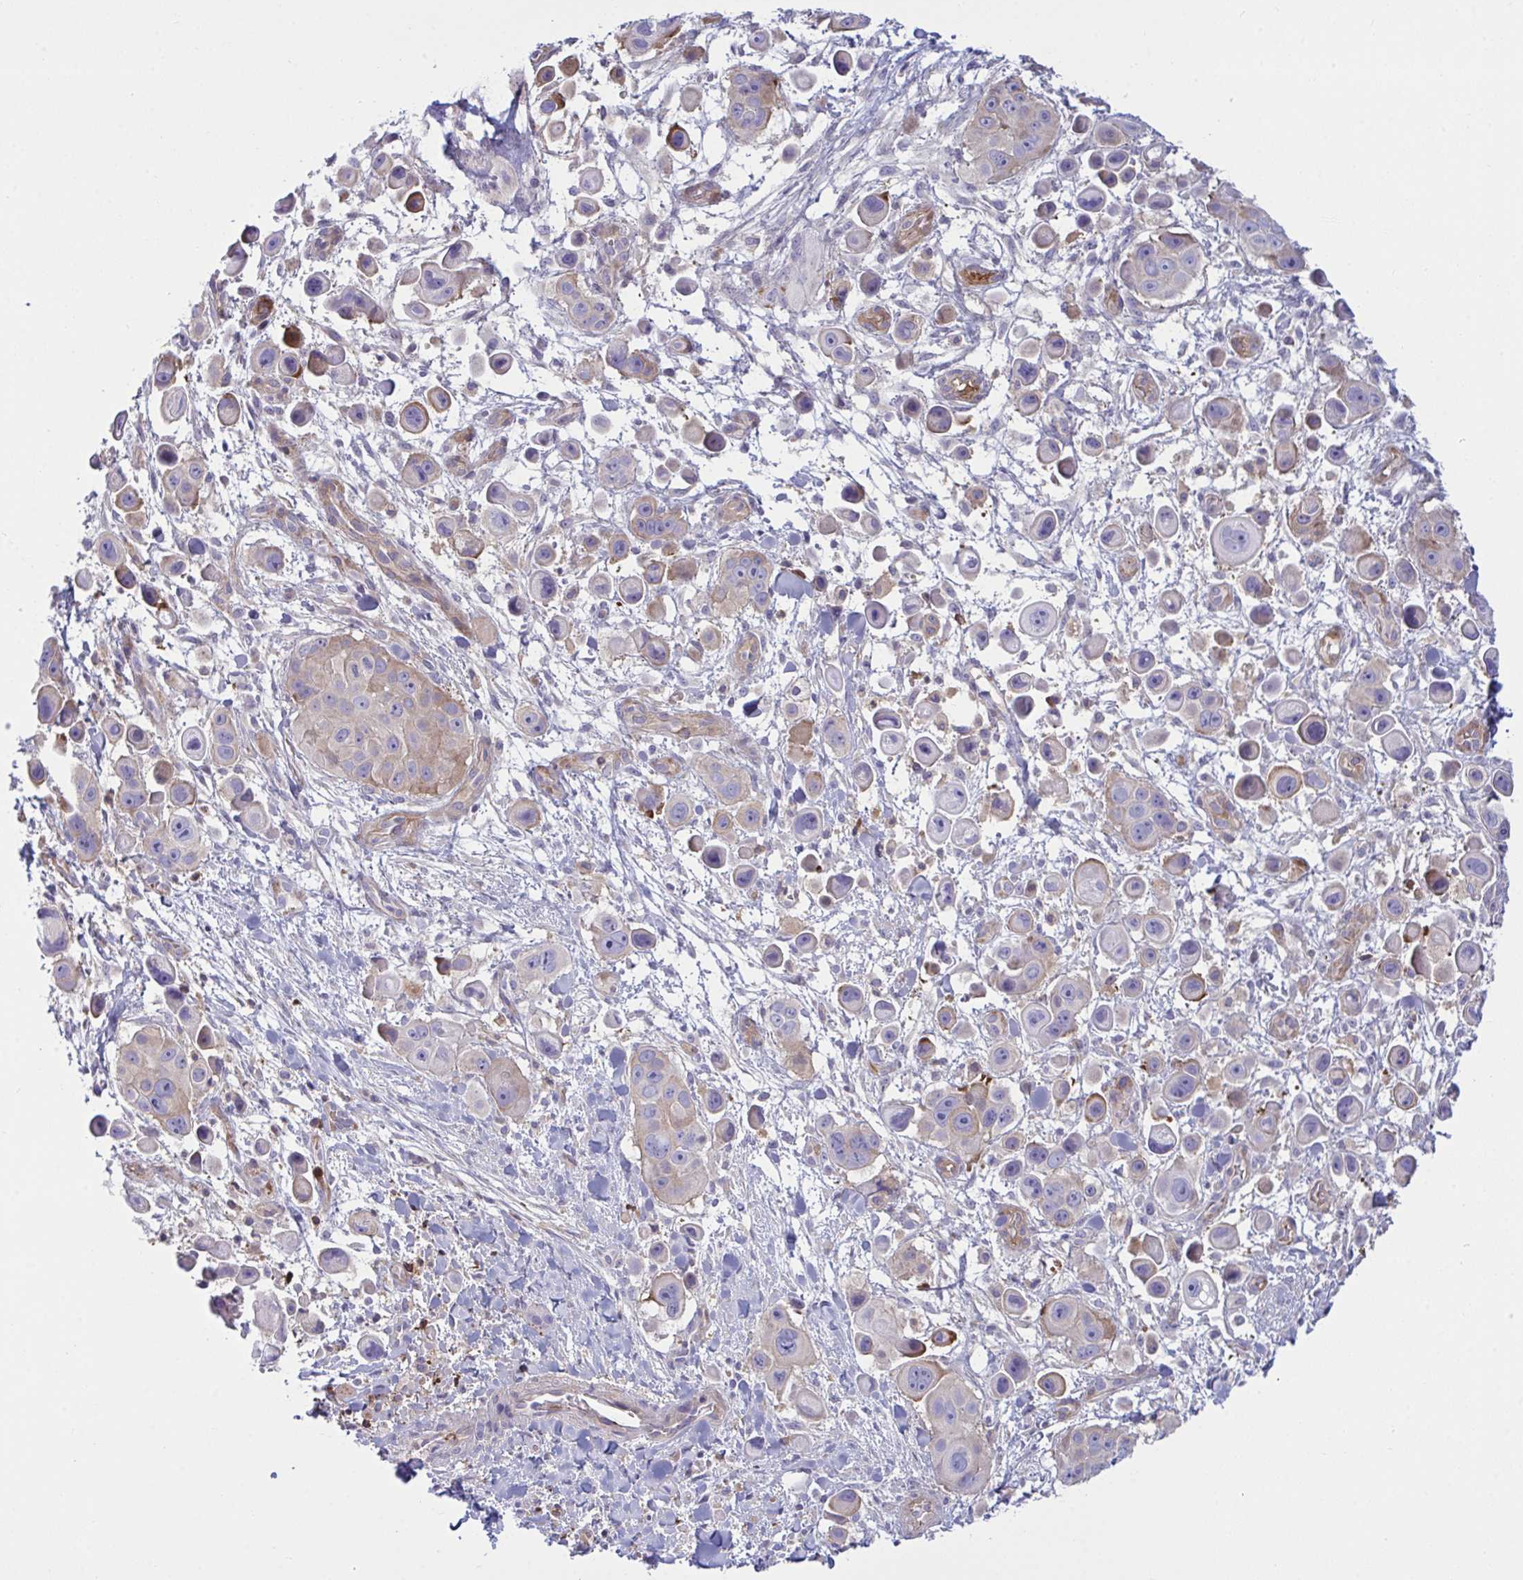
{"staining": {"intensity": "moderate", "quantity": "<25%", "location": "cytoplasmic/membranous"}, "tissue": "skin cancer", "cell_type": "Tumor cells", "image_type": "cancer", "snomed": [{"axis": "morphology", "description": "Squamous cell carcinoma, NOS"}, {"axis": "topography", "description": "Skin"}], "caption": "Skin cancer (squamous cell carcinoma) stained for a protein demonstrates moderate cytoplasmic/membranous positivity in tumor cells.", "gene": "TSC22D3", "patient": {"sex": "male", "age": 67}}